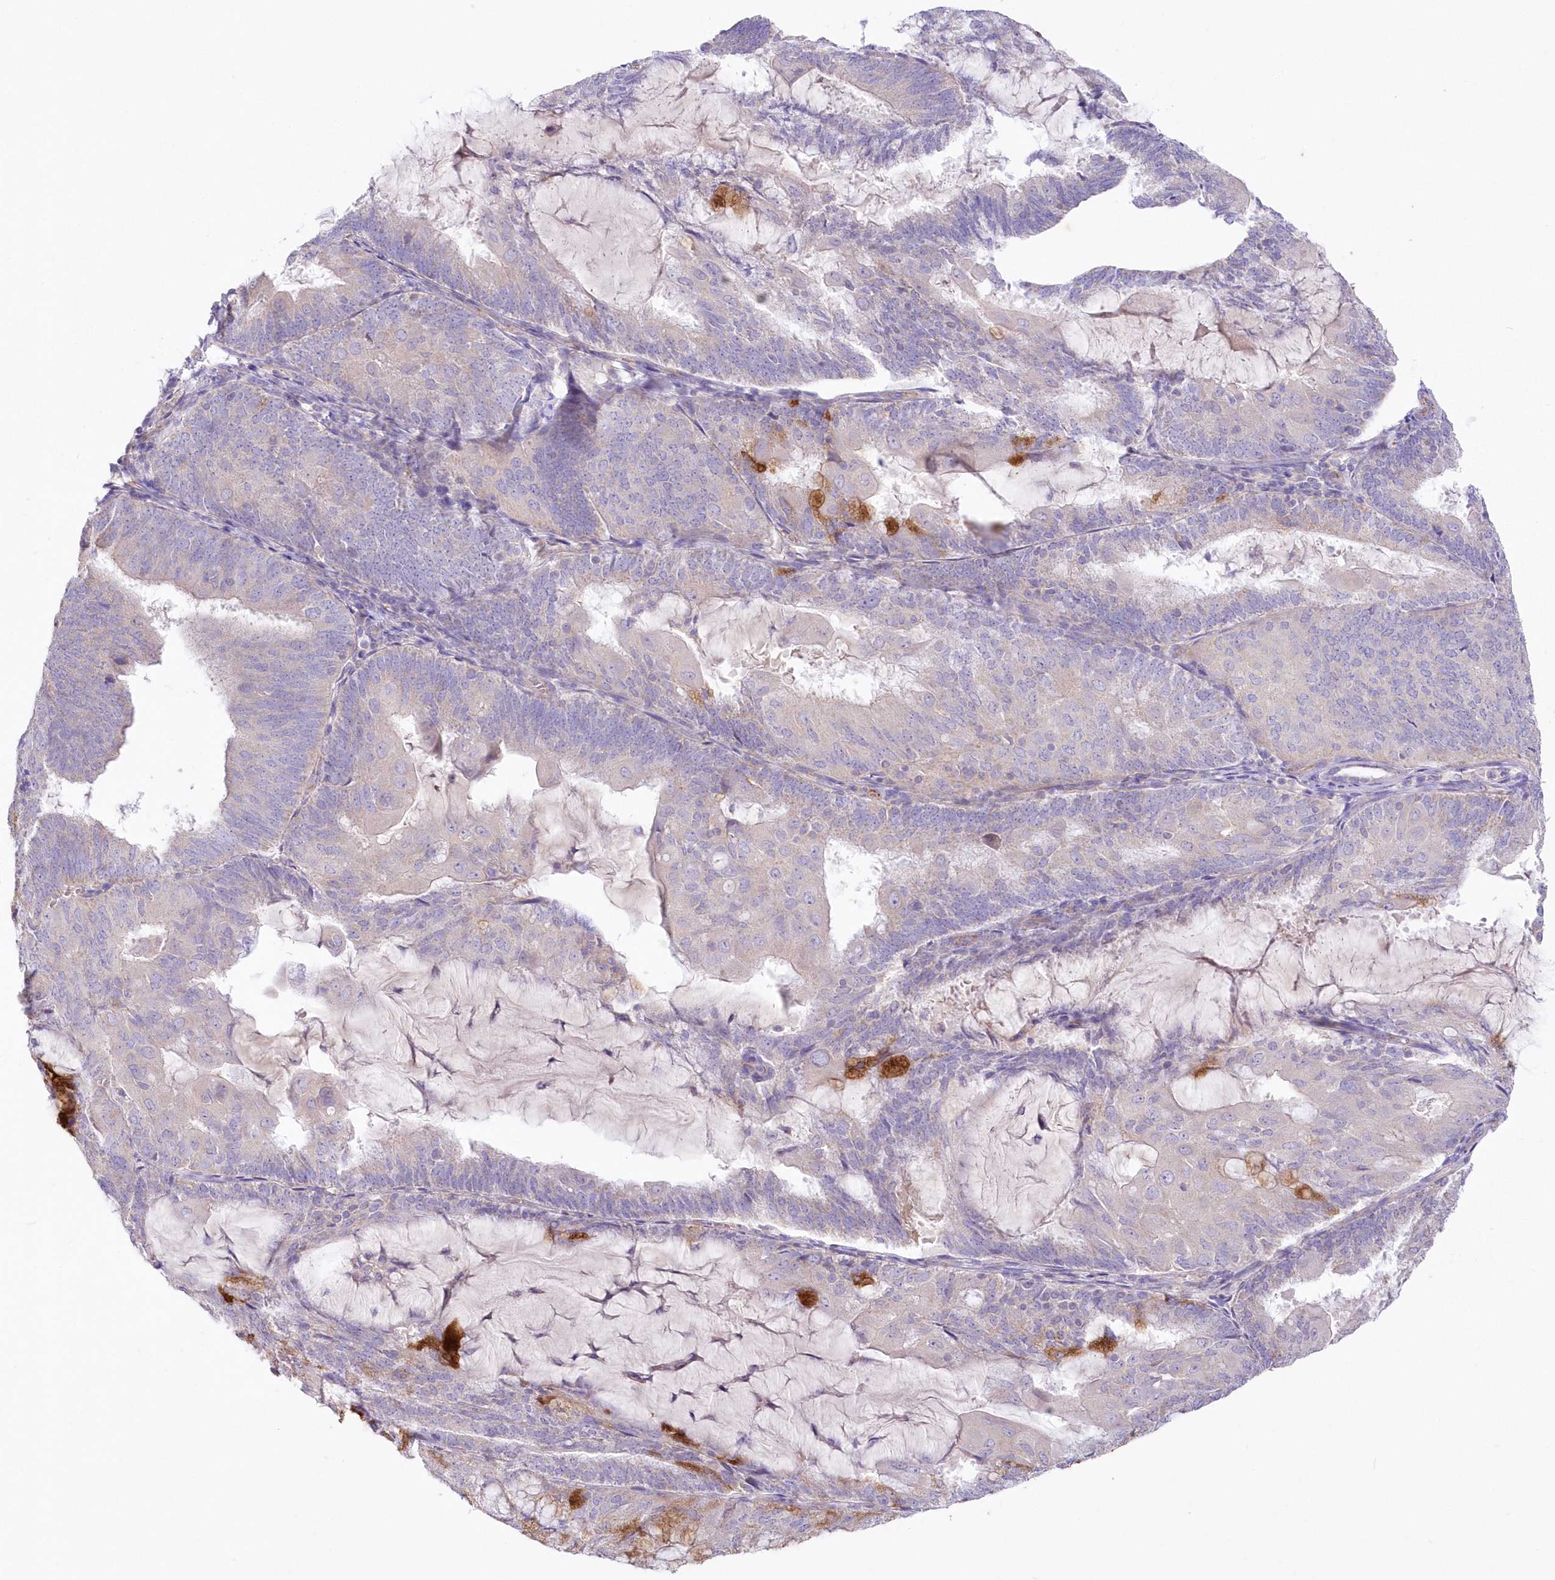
{"staining": {"intensity": "moderate", "quantity": "<25%", "location": "cytoplasmic/membranous"}, "tissue": "endometrial cancer", "cell_type": "Tumor cells", "image_type": "cancer", "snomed": [{"axis": "morphology", "description": "Adenocarcinoma, NOS"}, {"axis": "topography", "description": "Endometrium"}], "caption": "Human endometrial cancer stained for a protein (brown) displays moderate cytoplasmic/membranous positive staining in approximately <25% of tumor cells.", "gene": "ITSN2", "patient": {"sex": "female", "age": 81}}